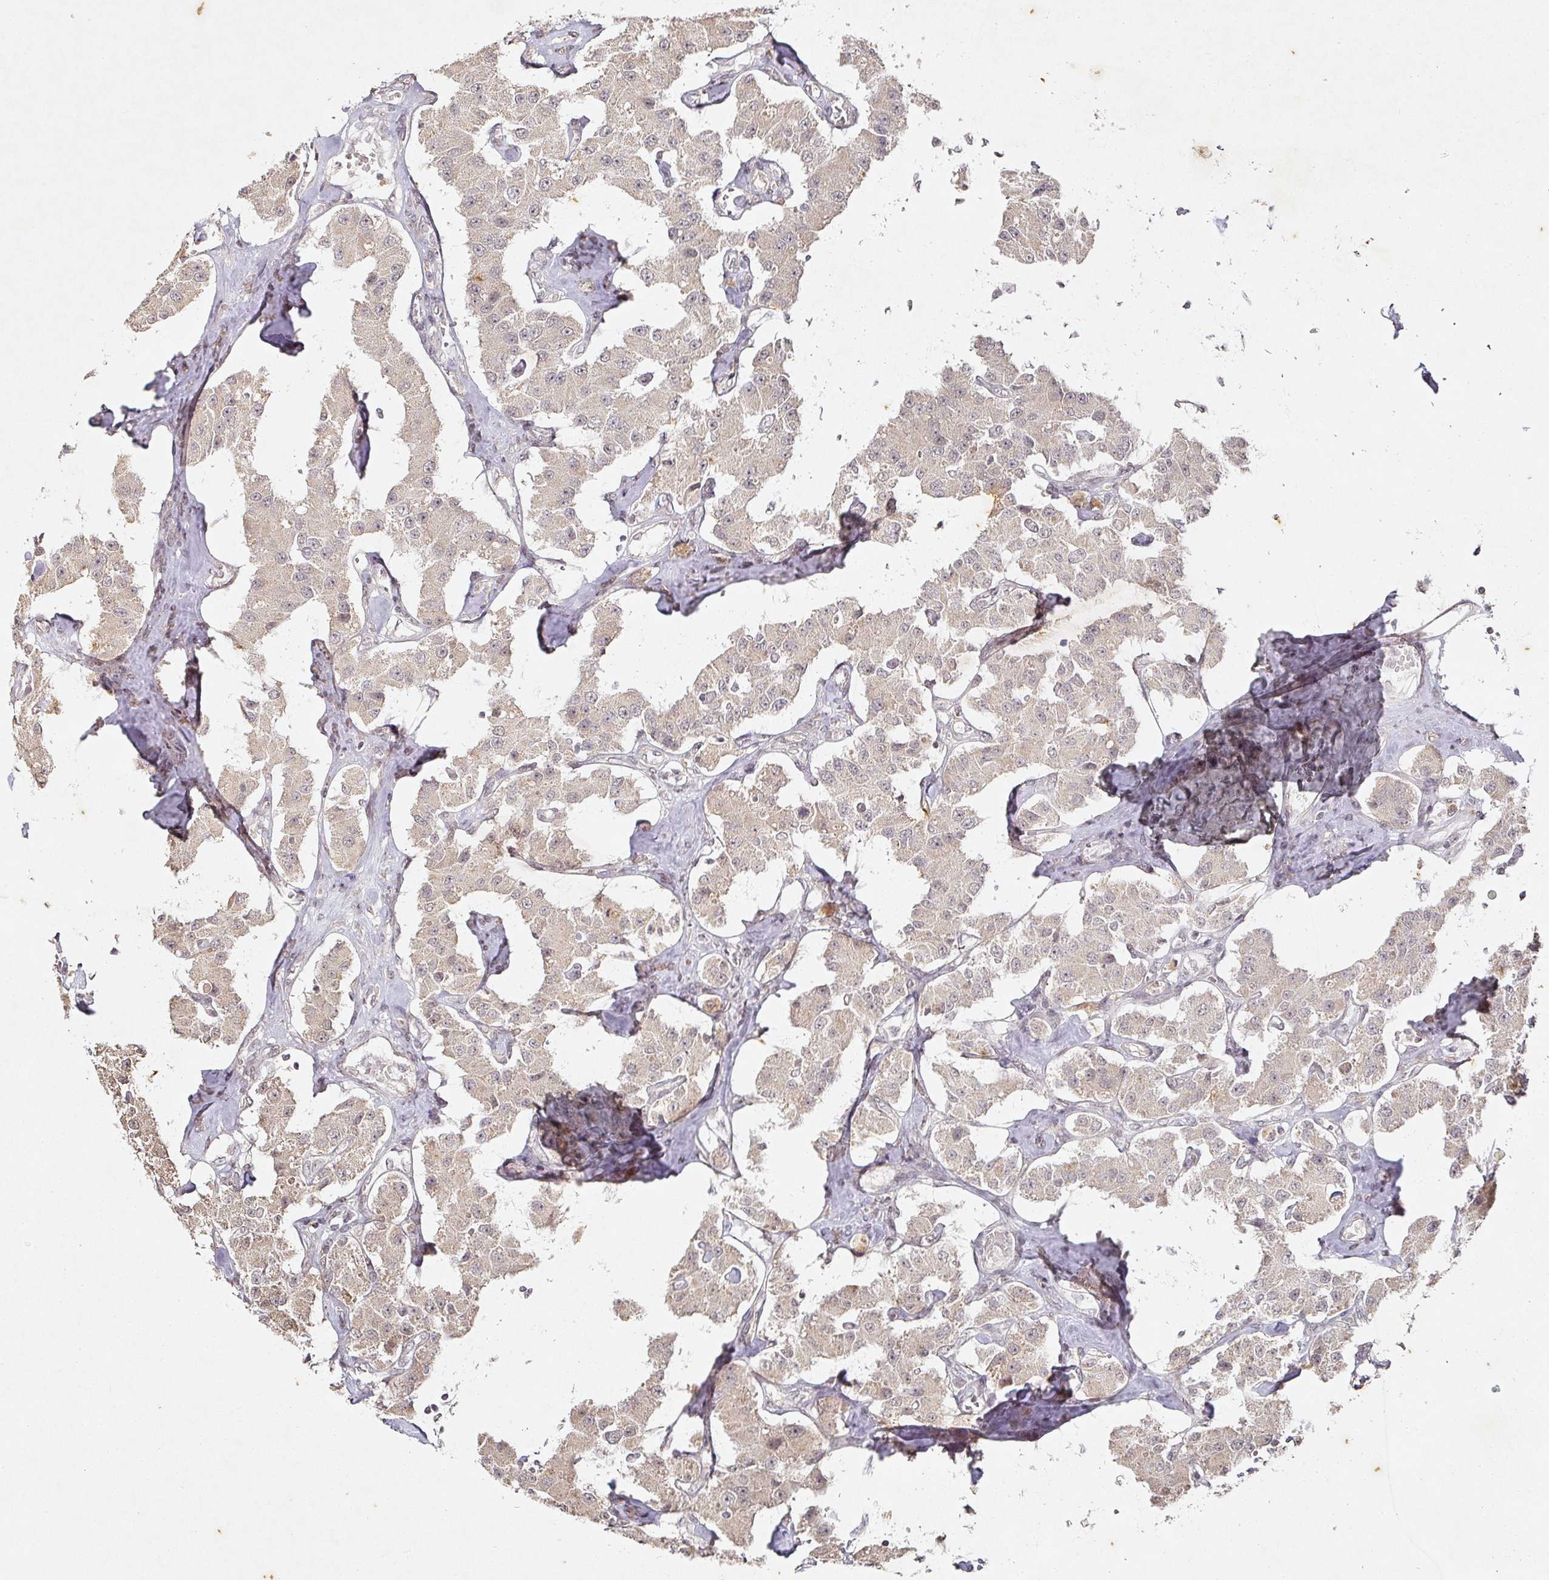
{"staining": {"intensity": "weak", "quantity": "25%-75%", "location": "cytoplasmic/membranous"}, "tissue": "carcinoid", "cell_type": "Tumor cells", "image_type": "cancer", "snomed": [{"axis": "morphology", "description": "Carcinoid, malignant, NOS"}, {"axis": "topography", "description": "Pancreas"}], "caption": "High-power microscopy captured an immunohistochemistry photomicrograph of malignant carcinoid, revealing weak cytoplasmic/membranous positivity in approximately 25%-75% of tumor cells.", "gene": "CAPN5", "patient": {"sex": "male", "age": 41}}